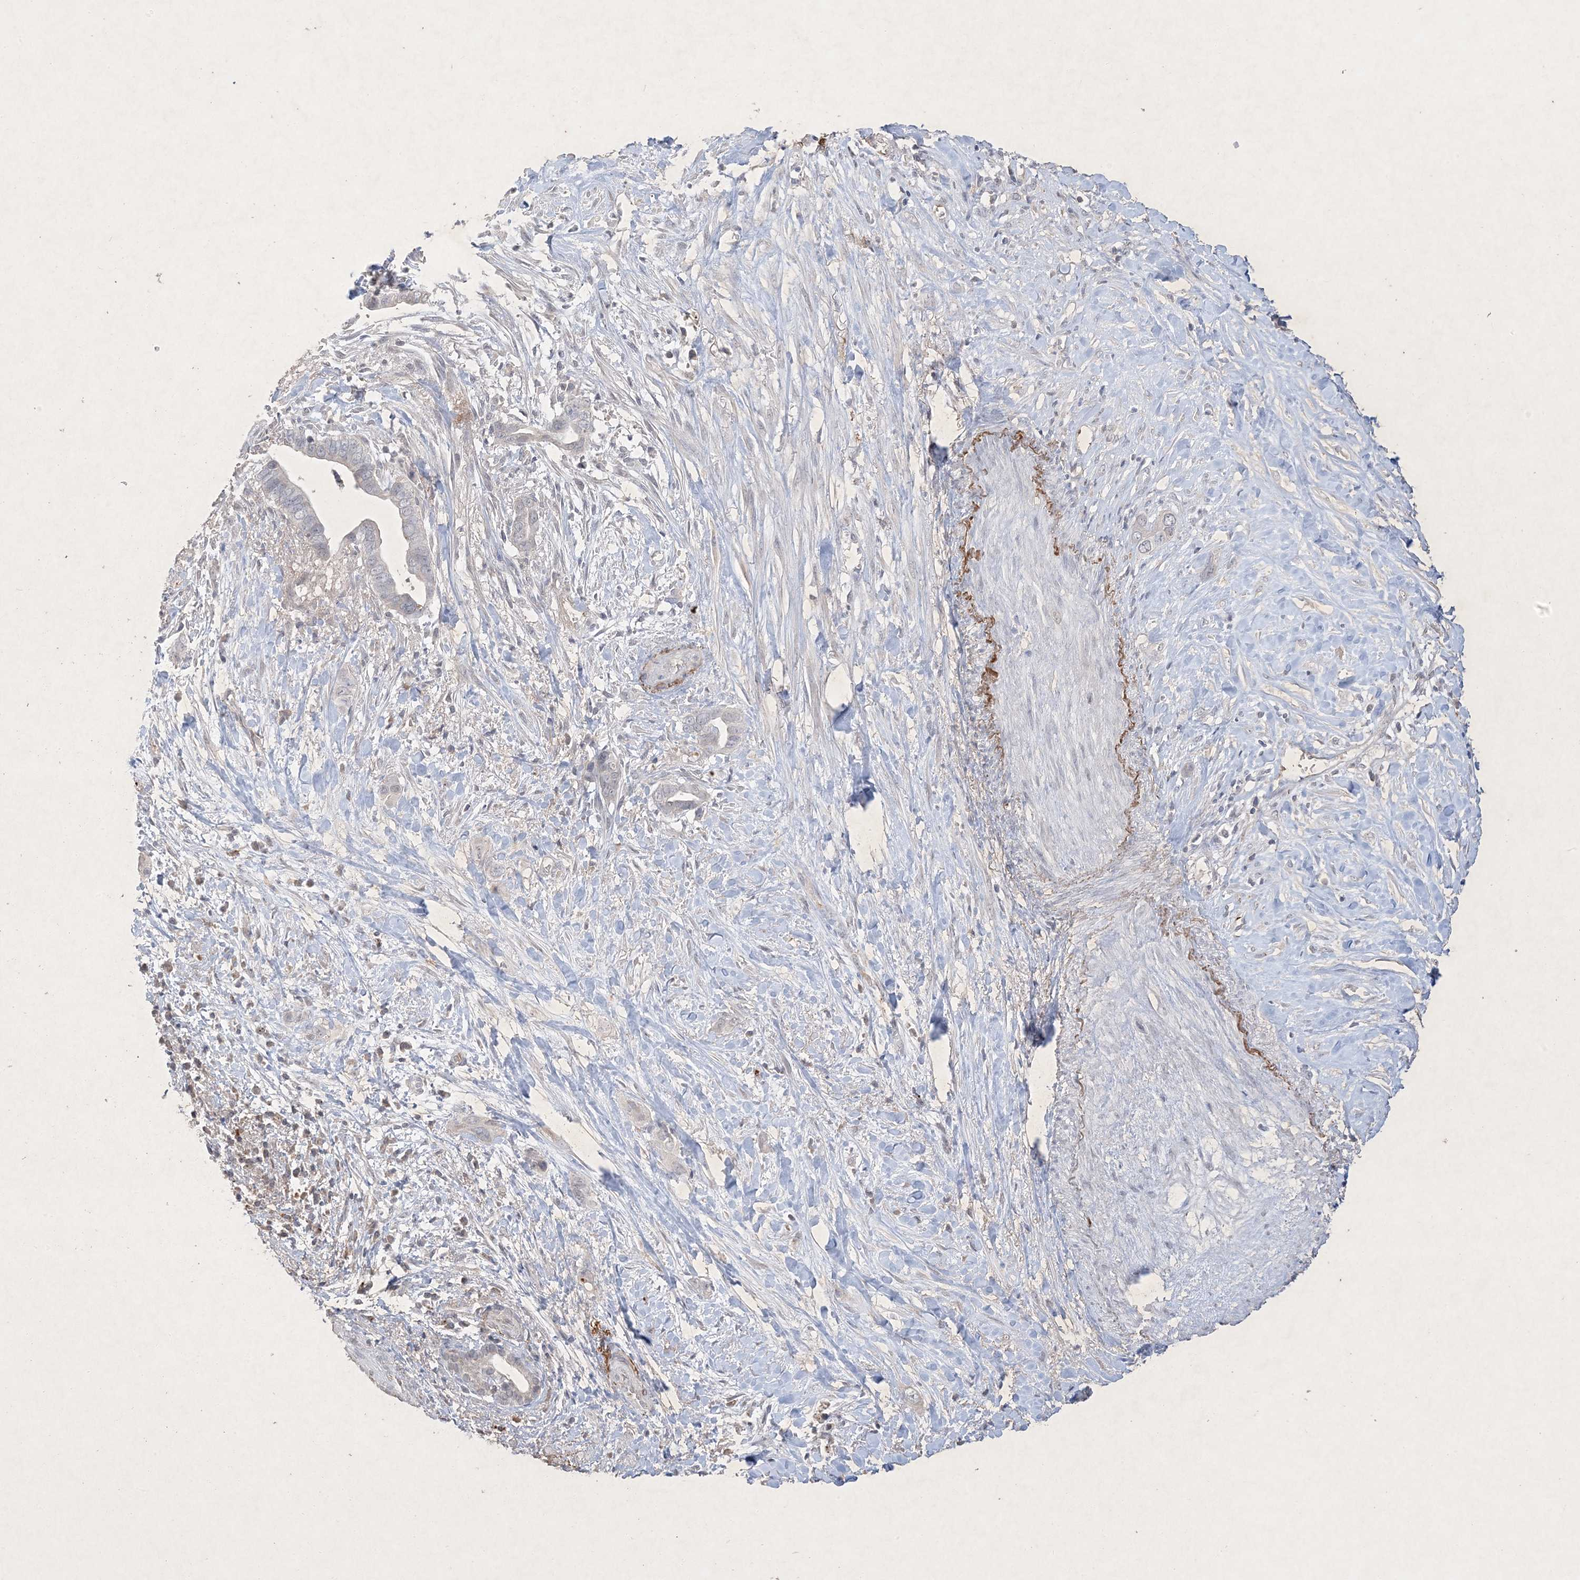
{"staining": {"intensity": "negative", "quantity": "none", "location": "none"}, "tissue": "liver cancer", "cell_type": "Tumor cells", "image_type": "cancer", "snomed": [{"axis": "morphology", "description": "Cholangiocarcinoma"}, {"axis": "topography", "description": "Liver"}], "caption": "Immunohistochemical staining of human cholangiocarcinoma (liver) shows no significant positivity in tumor cells. (DAB immunohistochemistry (IHC) with hematoxylin counter stain).", "gene": "PRSS36", "patient": {"sex": "female", "age": 79}}